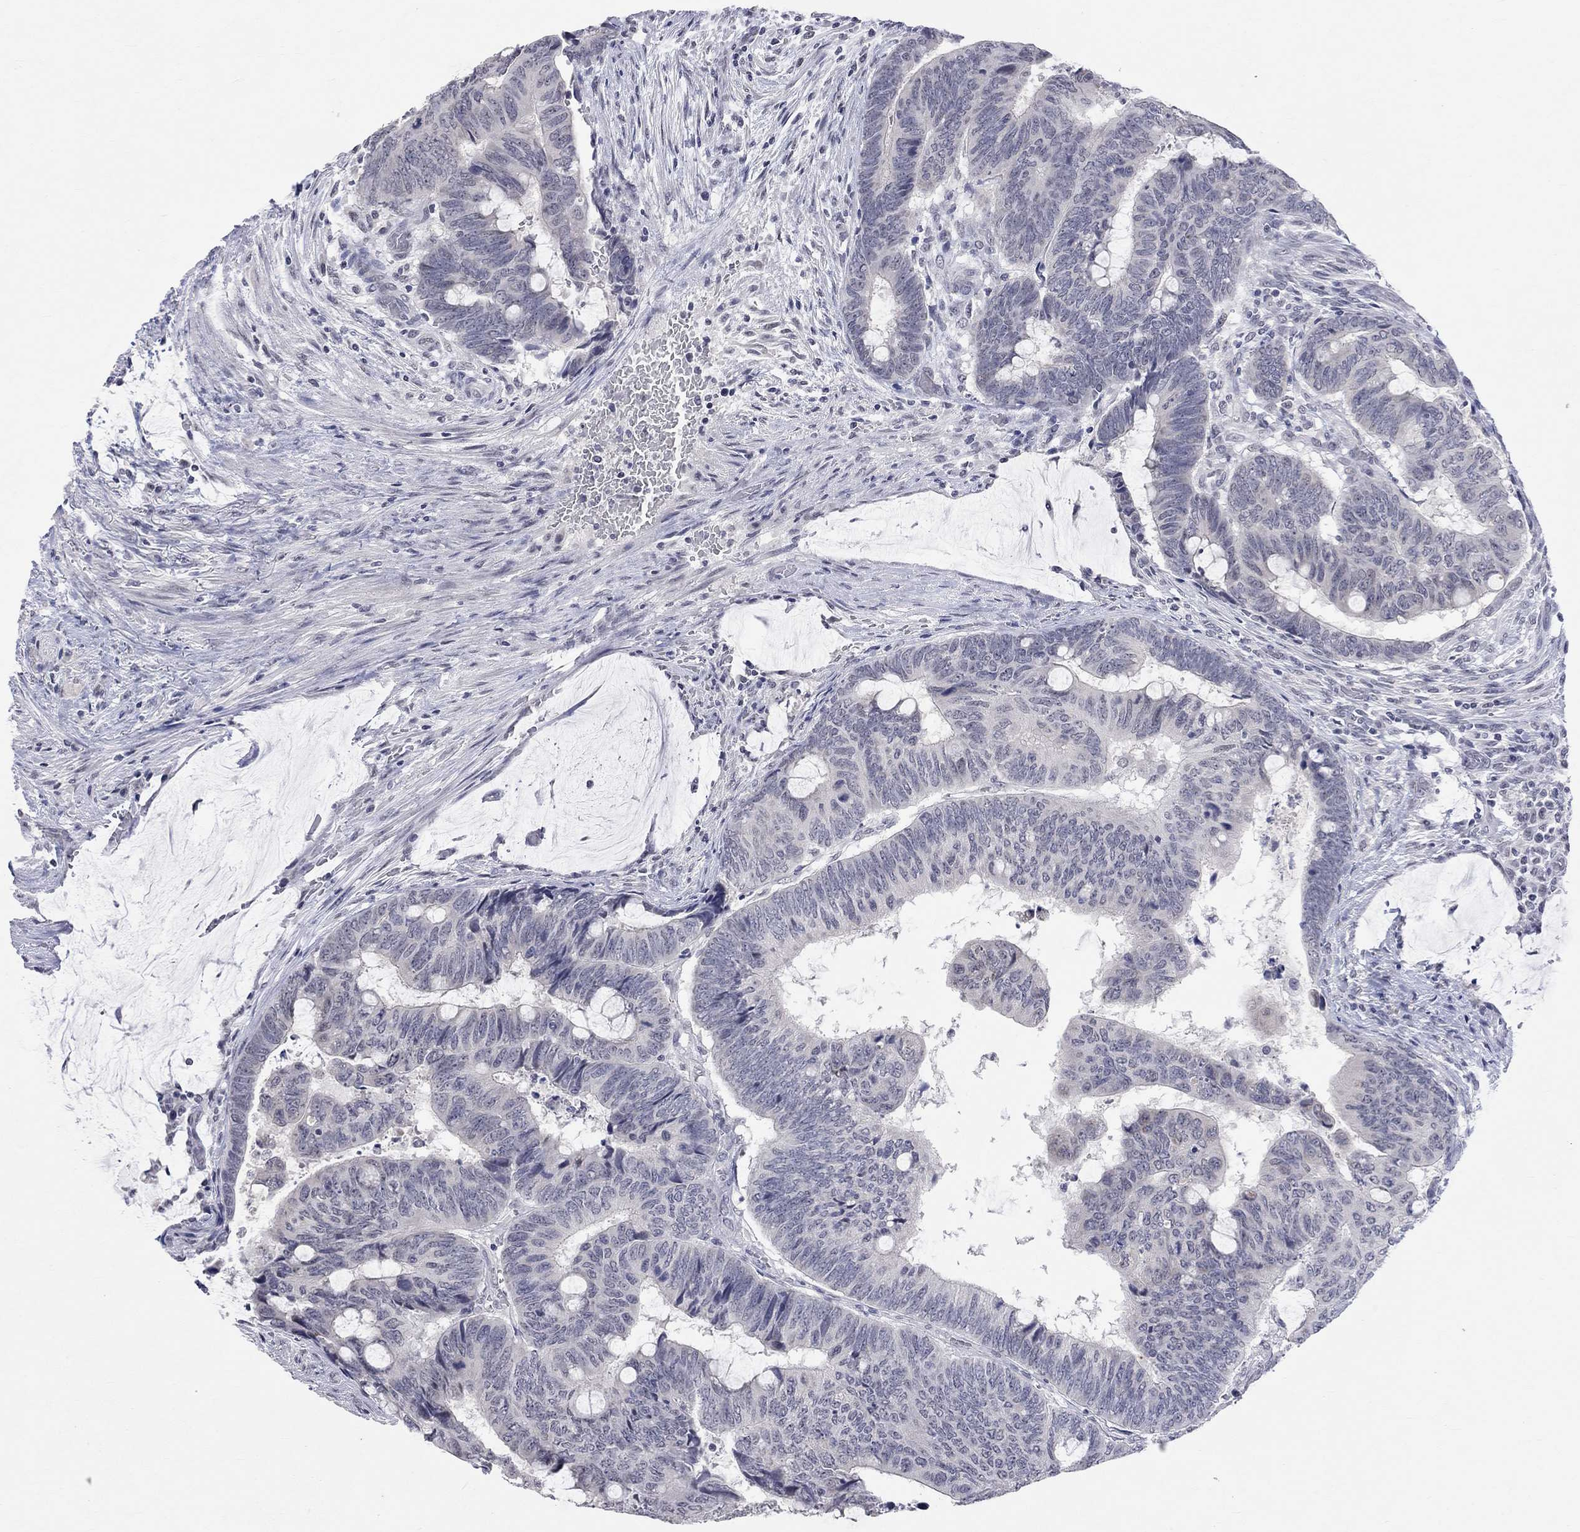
{"staining": {"intensity": "negative", "quantity": "none", "location": "none"}, "tissue": "colorectal cancer", "cell_type": "Tumor cells", "image_type": "cancer", "snomed": [{"axis": "morphology", "description": "Normal tissue, NOS"}, {"axis": "morphology", "description": "Adenocarcinoma, NOS"}, {"axis": "topography", "description": "Rectum"}], "caption": "This is an IHC photomicrograph of human adenocarcinoma (colorectal). There is no positivity in tumor cells.", "gene": "TMEM143", "patient": {"sex": "male", "age": 92}}